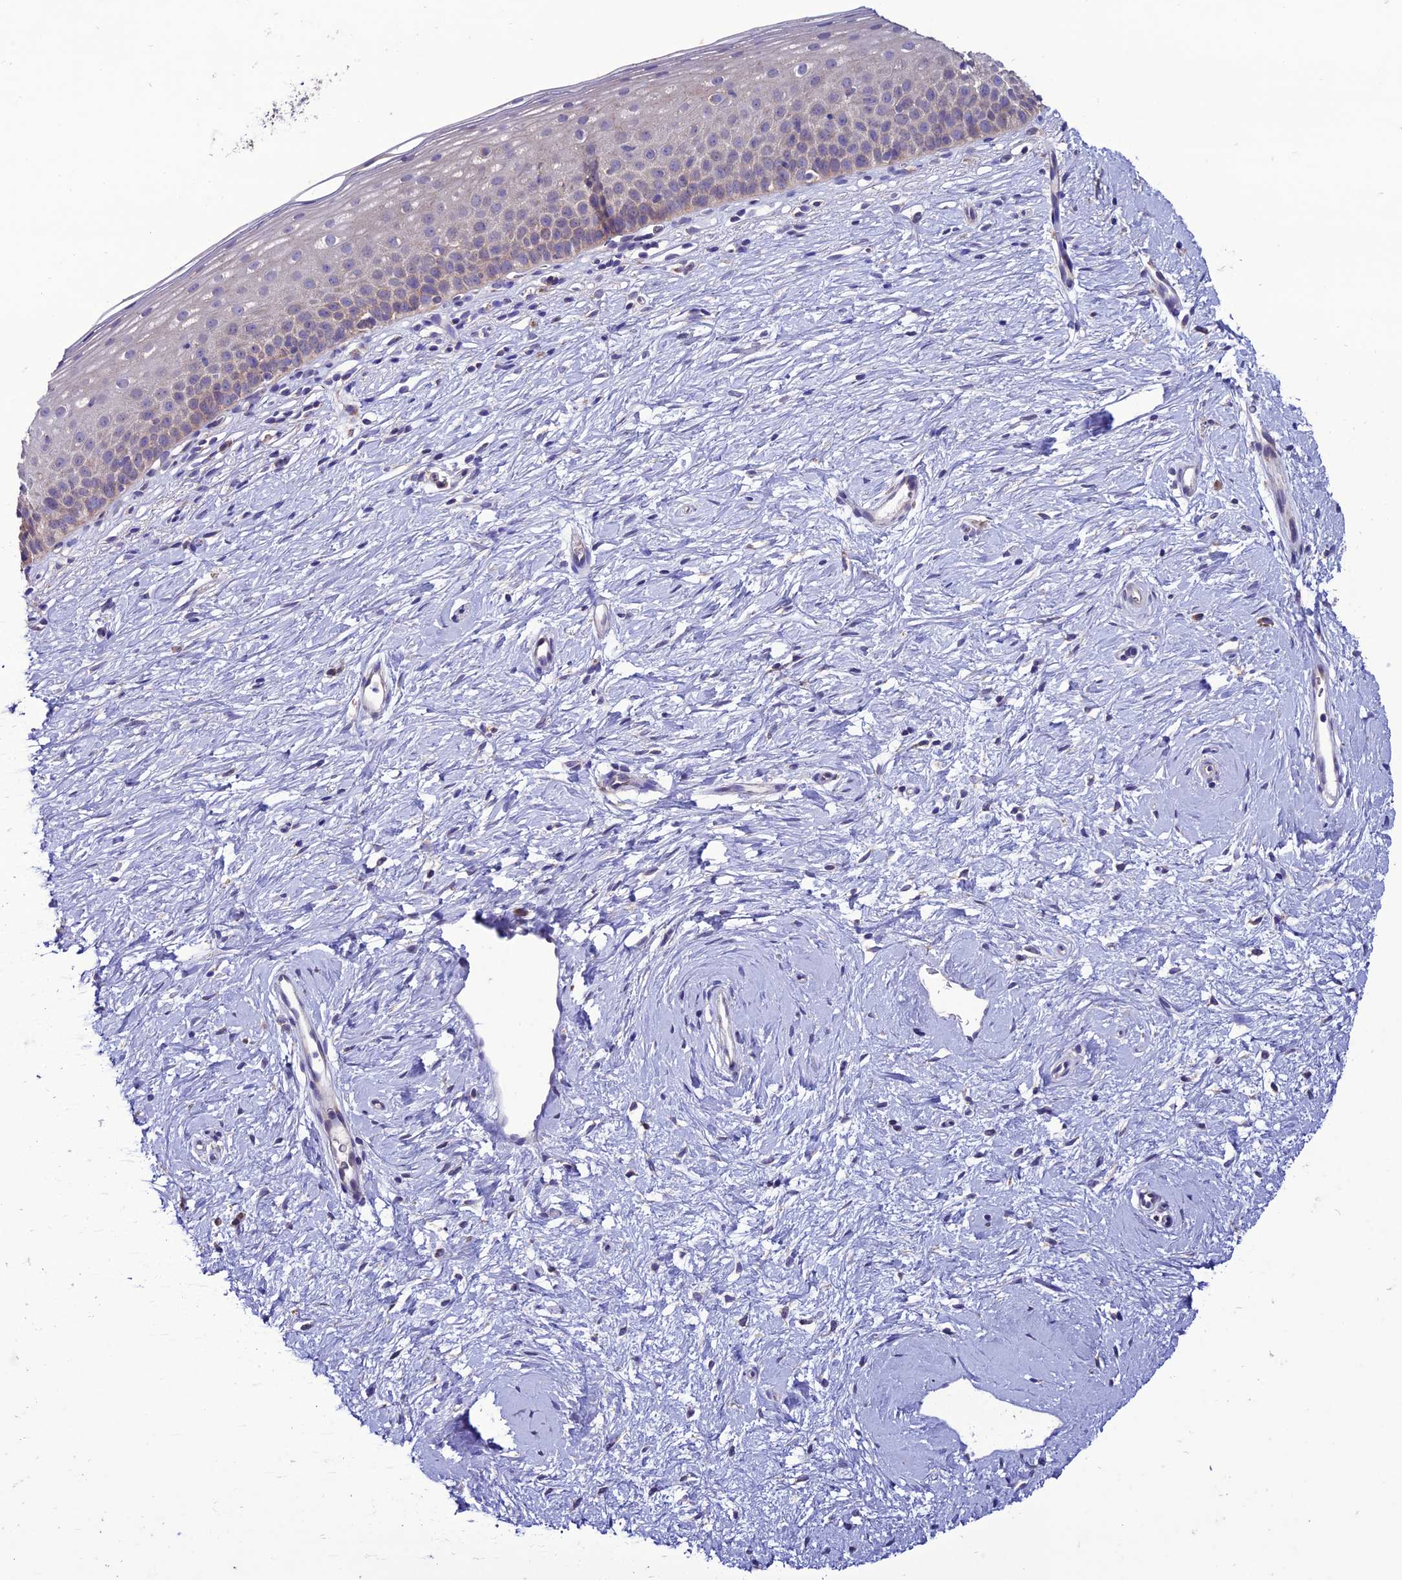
{"staining": {"intensity": "moderate", "quantity": "25%-75%", "location": "cytoplasmic/membranous"}, "tissue": "cervix", "cell_type": "Glandular cells", "image_type": "normal", "snomed": [{"axis": "morphology", "description": "Normal tissue, NOS"}, {"axis": "topography", "description": "Cervix"}], "caption": "Cervix stained with DAB (3,3'-diaminobenzidine) IHC exhibits medium levels of moderate cytoplasmic/membranous positivity in approximately 25%-75% of glandular cells. (Brightfield microscopy of DAB IHC at high magnification).", "gene": "HOGA1", "patient": {"sex": "female", "age": 57}}